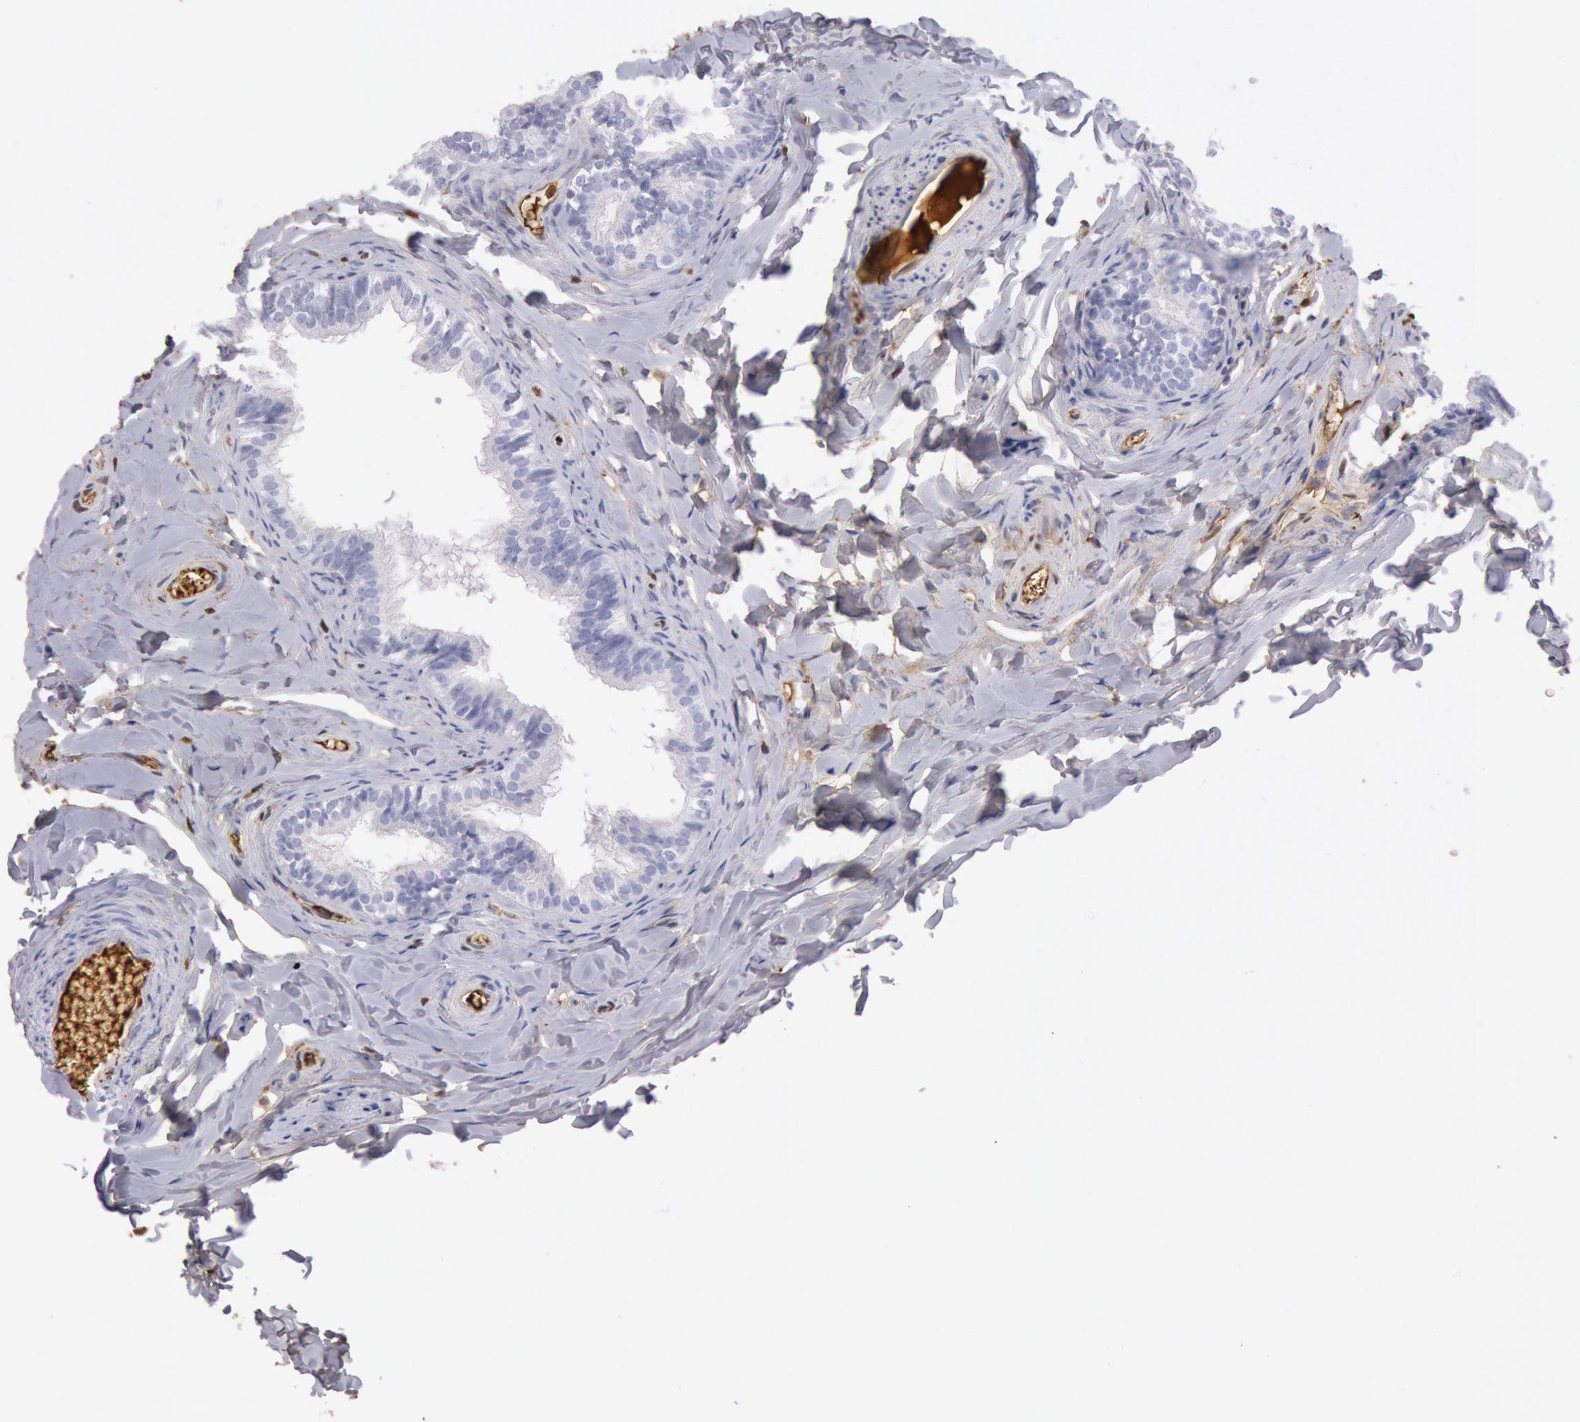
{"staining": {"intensity": "weak", "quantity": "25%-75%", "location": "cytoplasmic/membranous"}, "tissue": "epididymis", "cell_type": "Glandular cells", "image_type": "normal", "snomed": [{"axis": "morphology", "description": "Normal tissue, NOS"}, {"axis": "topography", "description": "Epididymis"}], "caption": "Normal epididymis was stained to show a protein in brown. There is low levels of weak cytoplasmic/membranous positivity in approximately 25%-75% of glandular cells. Nuclei are stained in blue.", "gene": "IGHA1", "patient": {"sex": "male", "age": 26}}